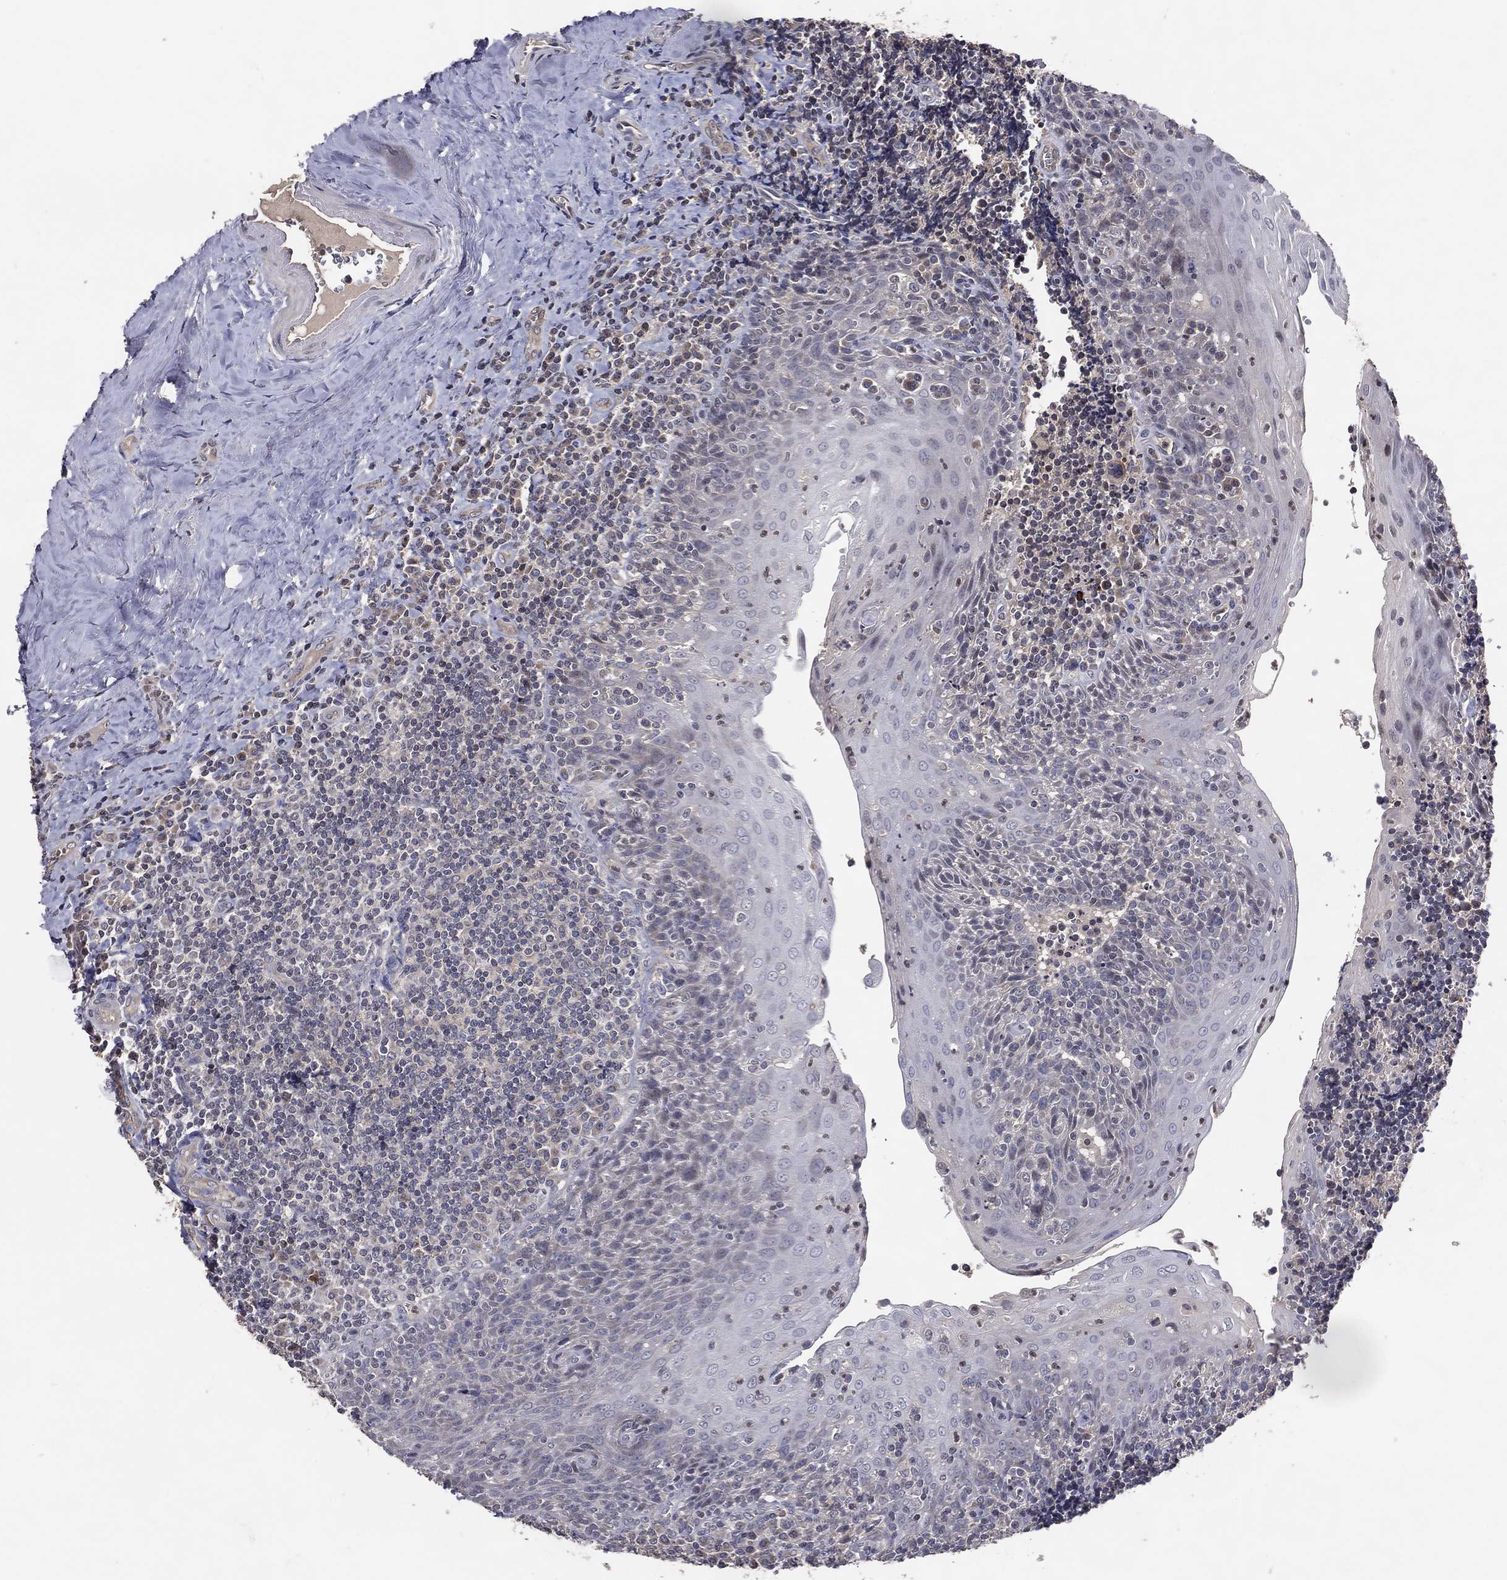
{"staining": {"intensity": "negative", "quantity": "none", "location": "none"}, "tissue": "tonsil", "cell_type": "Germinal center cells", "image_type": "normal", "snomed": [{"axis": "morphology", "description": "Normal tissue, NOS"}, {"axis": "morphology", "description": "Inflammation, NOS"}, {"axis": "topography", "description": "Tonsil"}], "caption": "Histopathology image shows no protein expression in germinal center cells of unremarkable tonsil.", "gene": "DNAH7", "patient": {"sex": "female", "age": 31}}